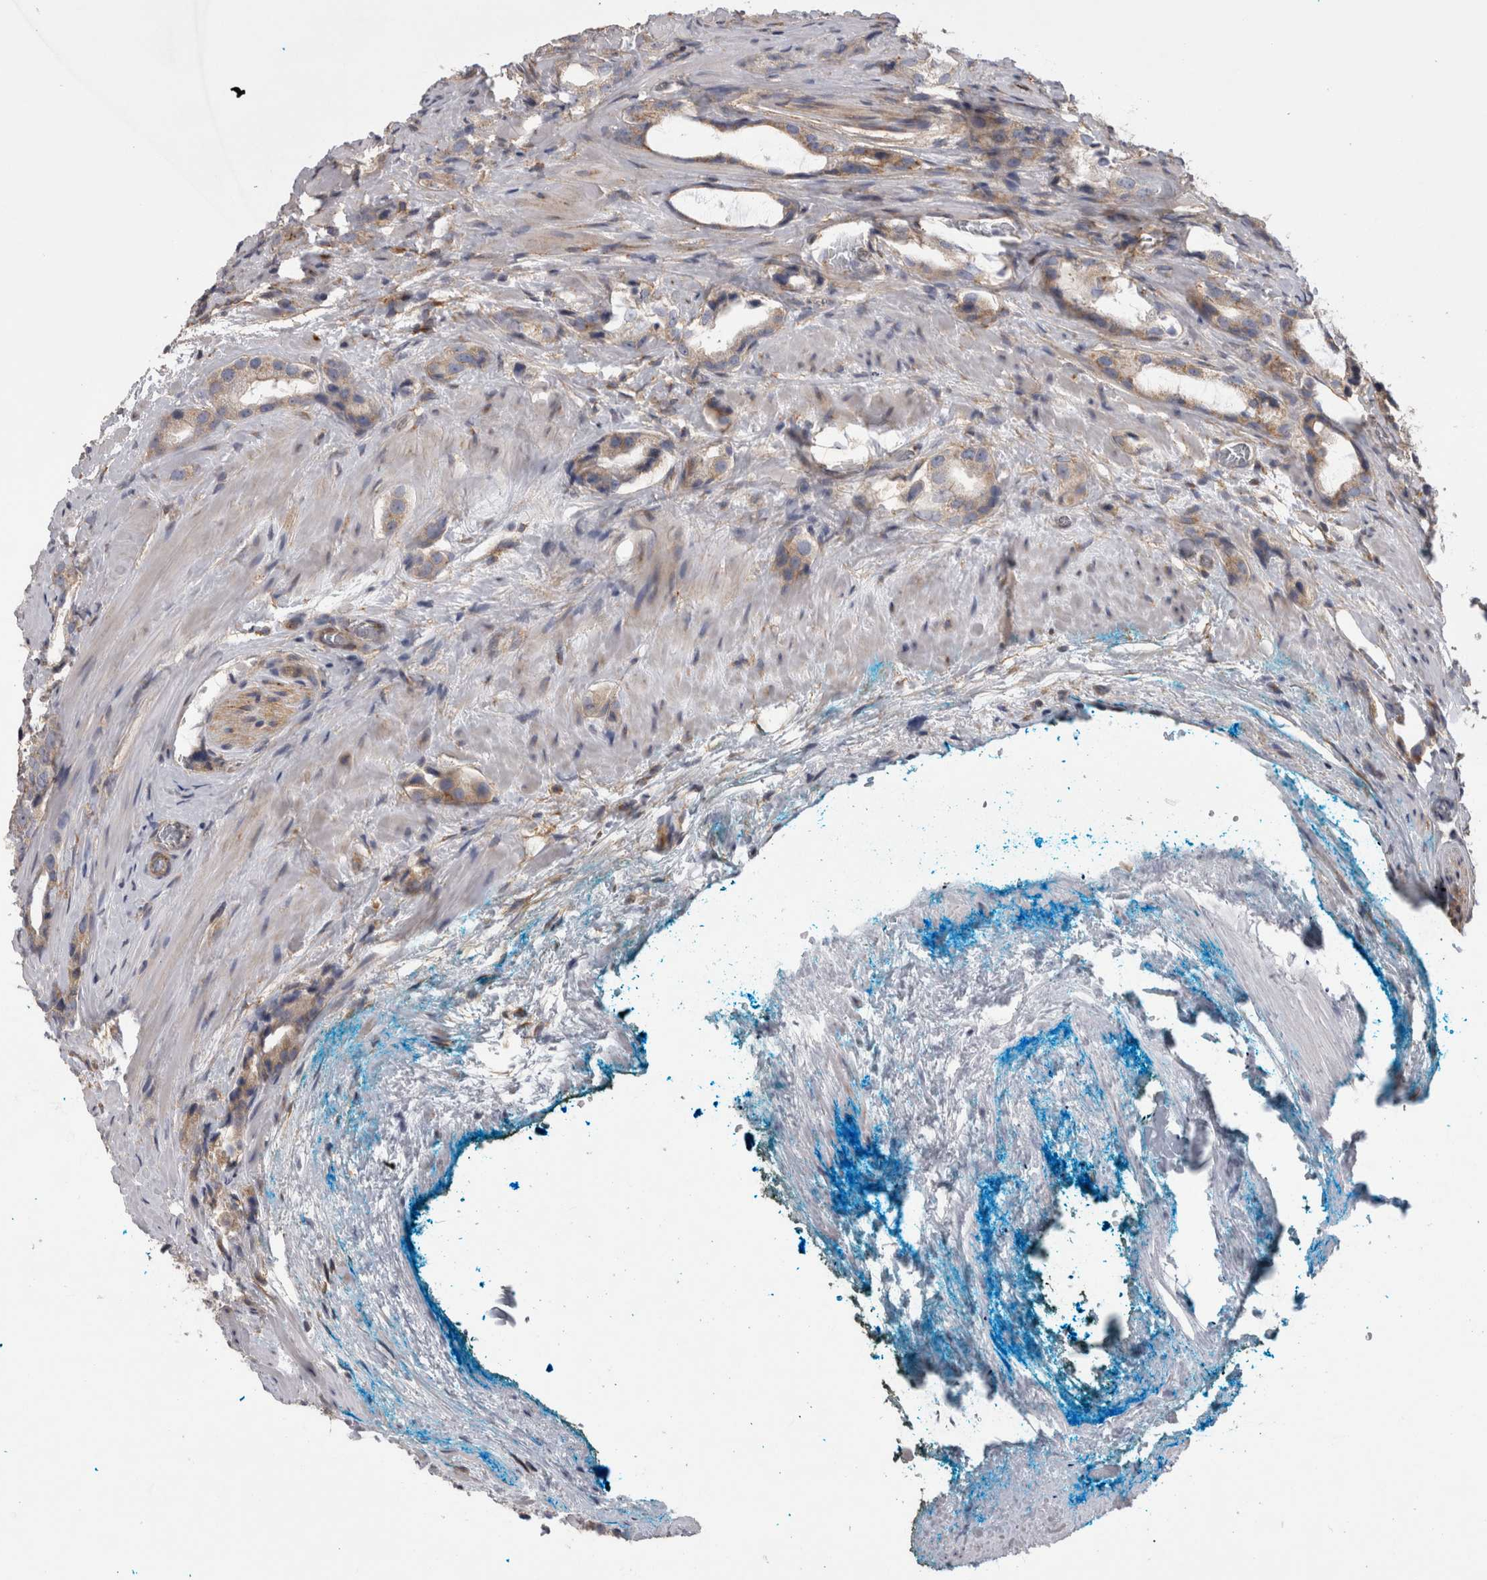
{"staining": {"intensity": "weak", "quantity": ">75%", "location": "cytoplasmic/membranous"}, "tissue": "prostate cancer", "cell_type": "Tumor cells", "image_type": "cancer", "snomed": [{"axis": "morphology", "description": "Adenocarcinoma, High grade"}, {"axis": "topography", "description": "Prostate"}], "caption": "DAB (3,3'-diaminobenzidine) immunohistochemical staining of prostate cancer exhibits weak cytoplasmic/membranous protein positivity in about >75% of tumor cells. (Stains: DAB in brown, nuclei in blue, Microscopy: brightfield microscopy at high magnification).", "gene": "ATXN3", "patient": {"sex": "male", "age": 63}}